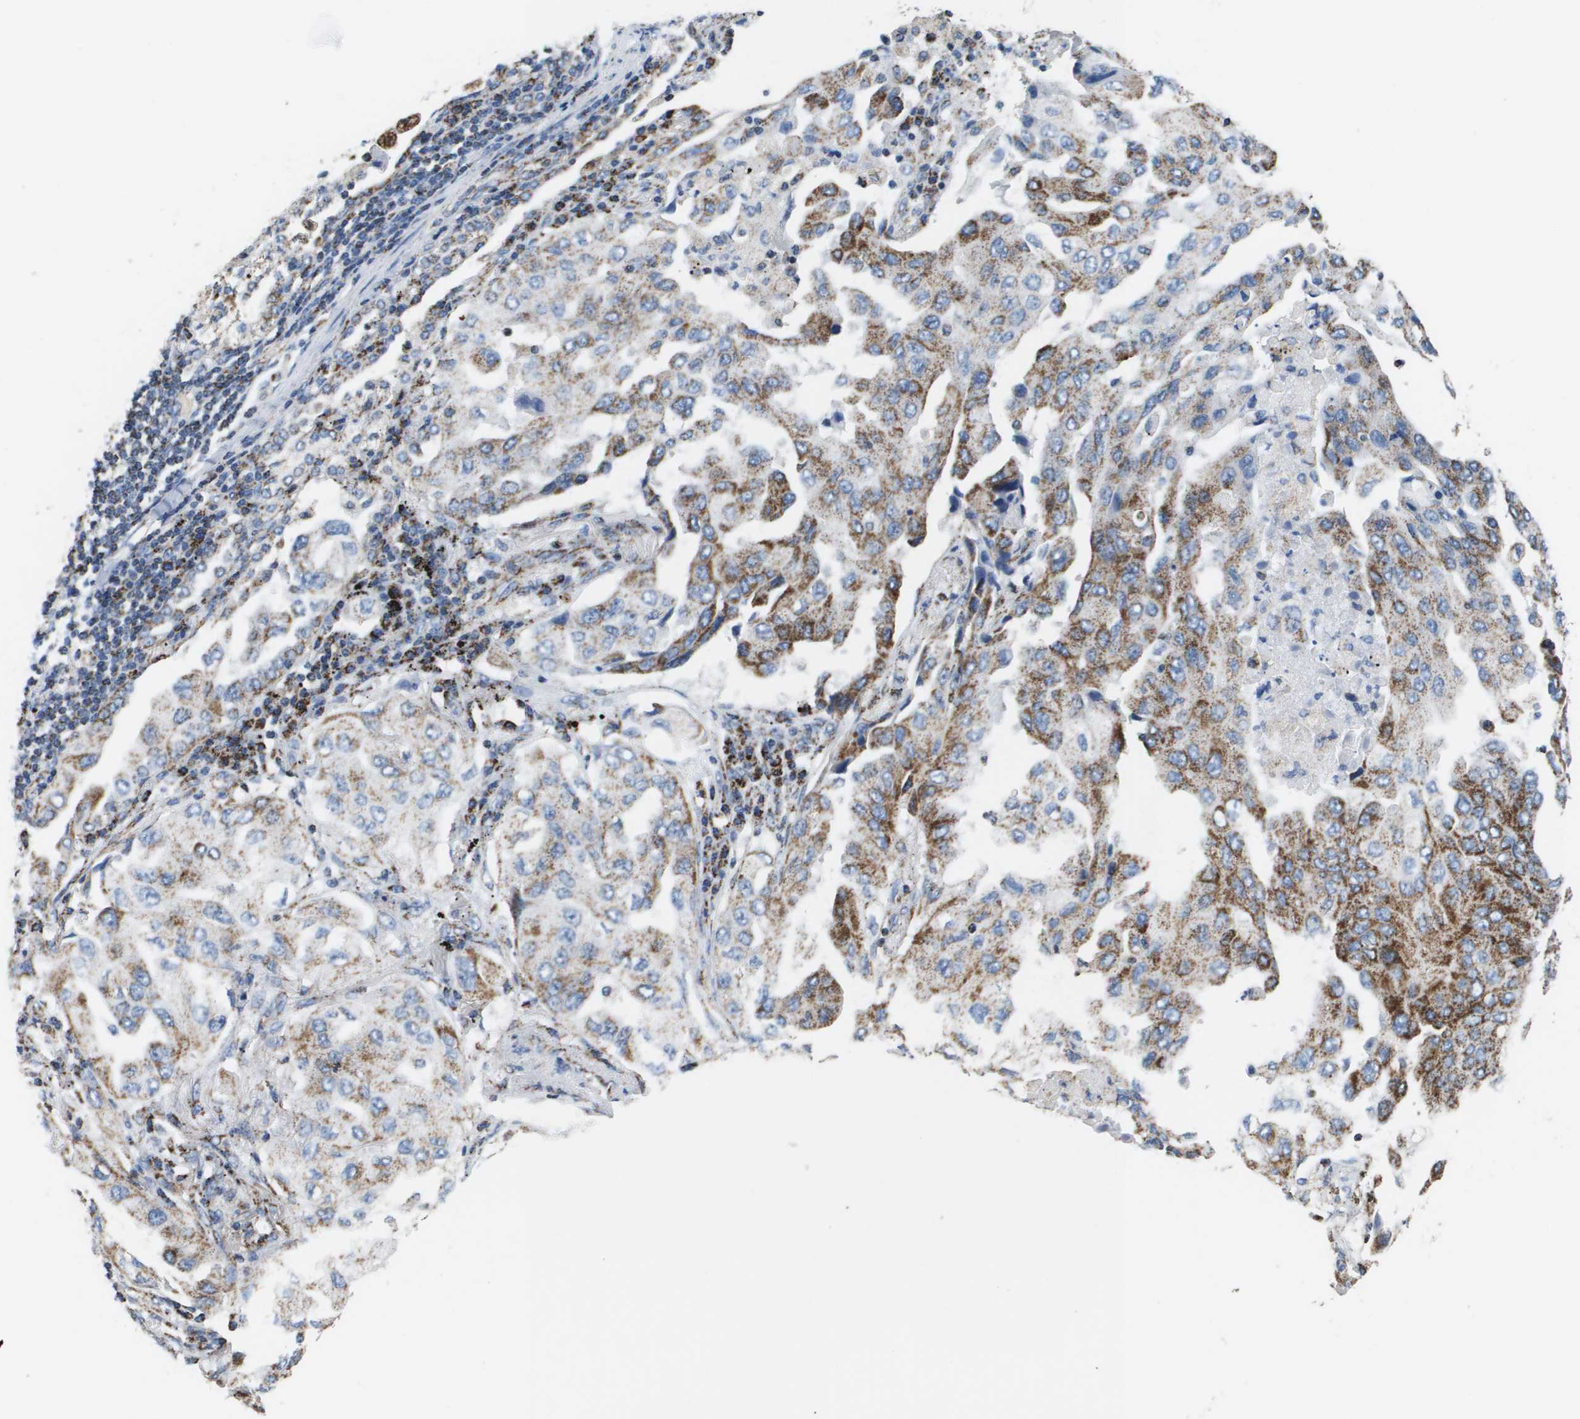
{"staining": {"intensity": "strong", "quantity": ">75%", "location": "cytoplasmic/membranous"}, "tissue": "lung cancer", "cell_type": "Tumor cells", "image_type": "cancer", "snomed": [{"axis": "morphology", "description": "Adenocarcinoma, NOS"}, {"axis": "topography", "description": "Lung"}], "caption": "Lung cancer tissue exhibits strong cytoplasmic/membranous staining in about >75% of tumor cells", "gene": "ATP5F1B", "patient": {"sex": "female", "age": 65}}